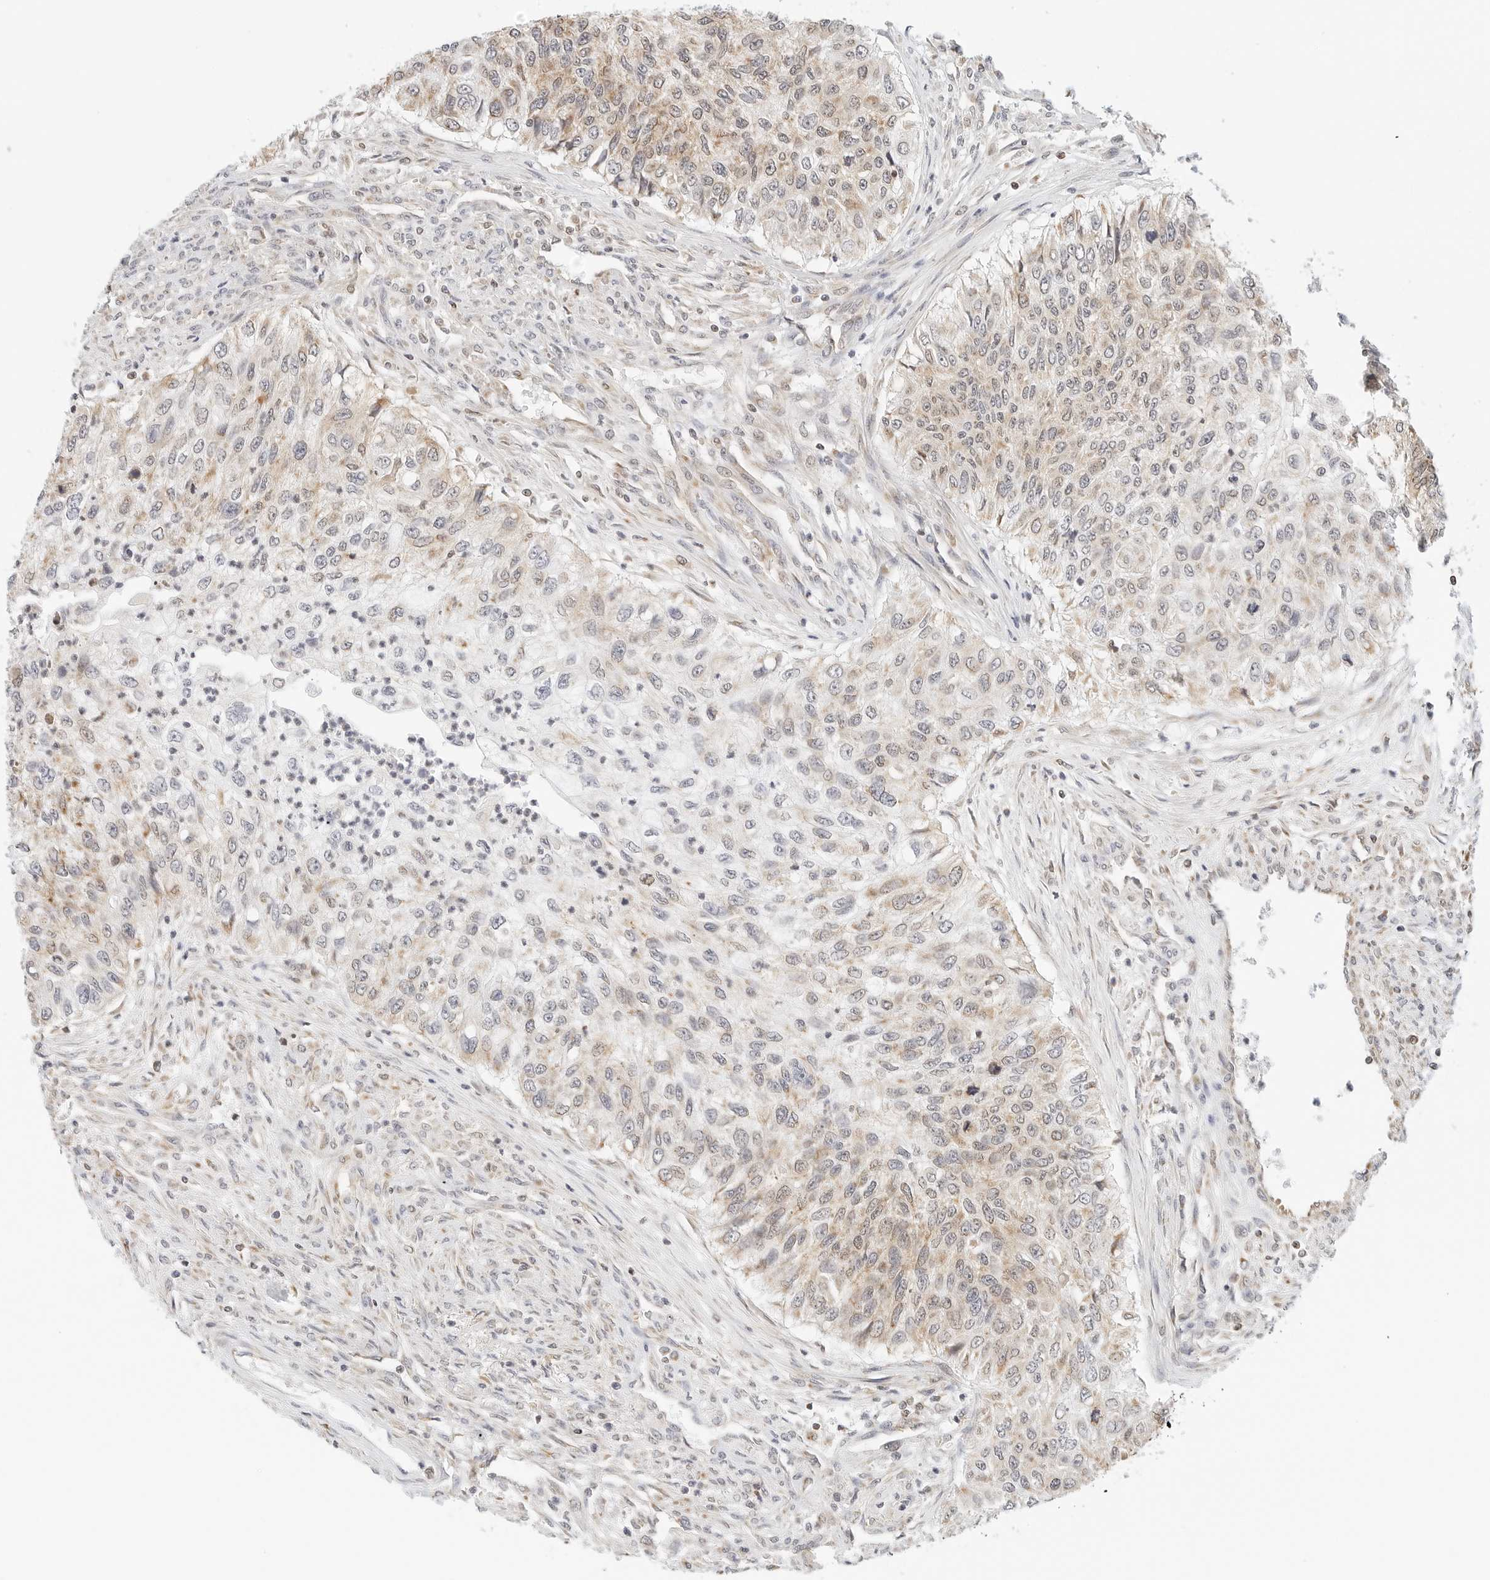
{"staining": {"intensity": "weak", "quantity": ">75%", "location": "cytoplasmic/membranous"}, "tissue": "urothelial cancer", "cell_type": "Tumor cells", "image_type": "cancer", "snomed": [{"axis": "morphology", "description": "Urothelial carcinoma, High grade"}, {"axis": "topography", "description": "Urinary bladder"}], "caption": "Urothelial cancer stained with a protein marker reveals weak staining in tumor cells.", "gene": "ATL1", "patient": {"sex": "female", "age": 60}}